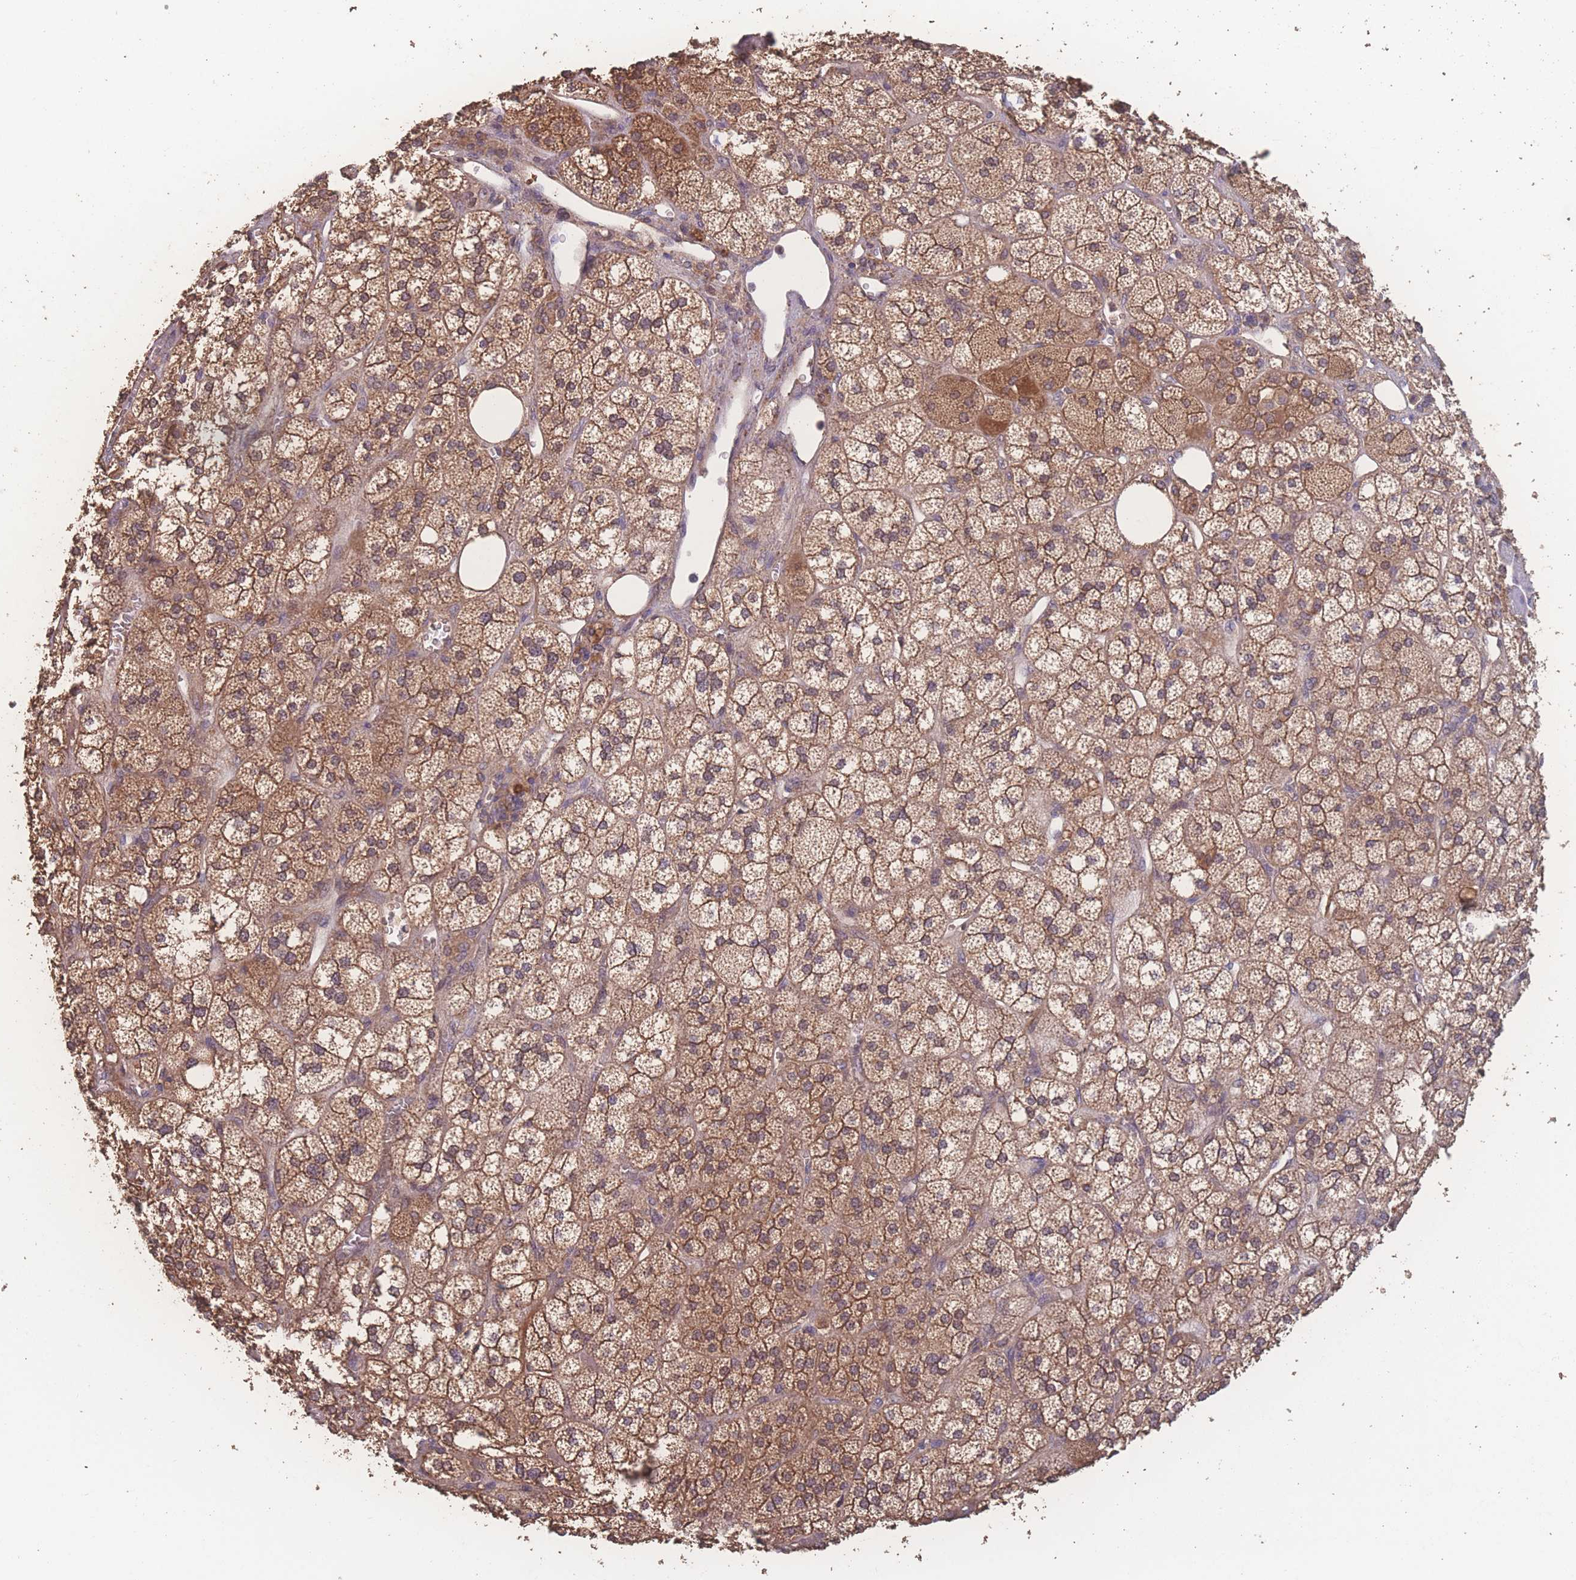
{"staining": {"intensity": "moderate", "quantity": ">75%", "location": "cytoplasmic/membranous"}, "tissue": "adrenal gland", "cell_type": "Glandular cells", "image_type": "normal", "snomed": [{"axis": "morphology", "description": "Normal tissue, NOS"}, {"axis": "topography", "description": "Adrenal gland"}], "caption": "Brown immunohistochemical staining in unremarkable human adrenal gland reveals moderate cytoplasmic/membranous positivity in about >75% of glandular cells.", "gene": "ATXN10", "patient": {"sex": "male", "age": 61}}